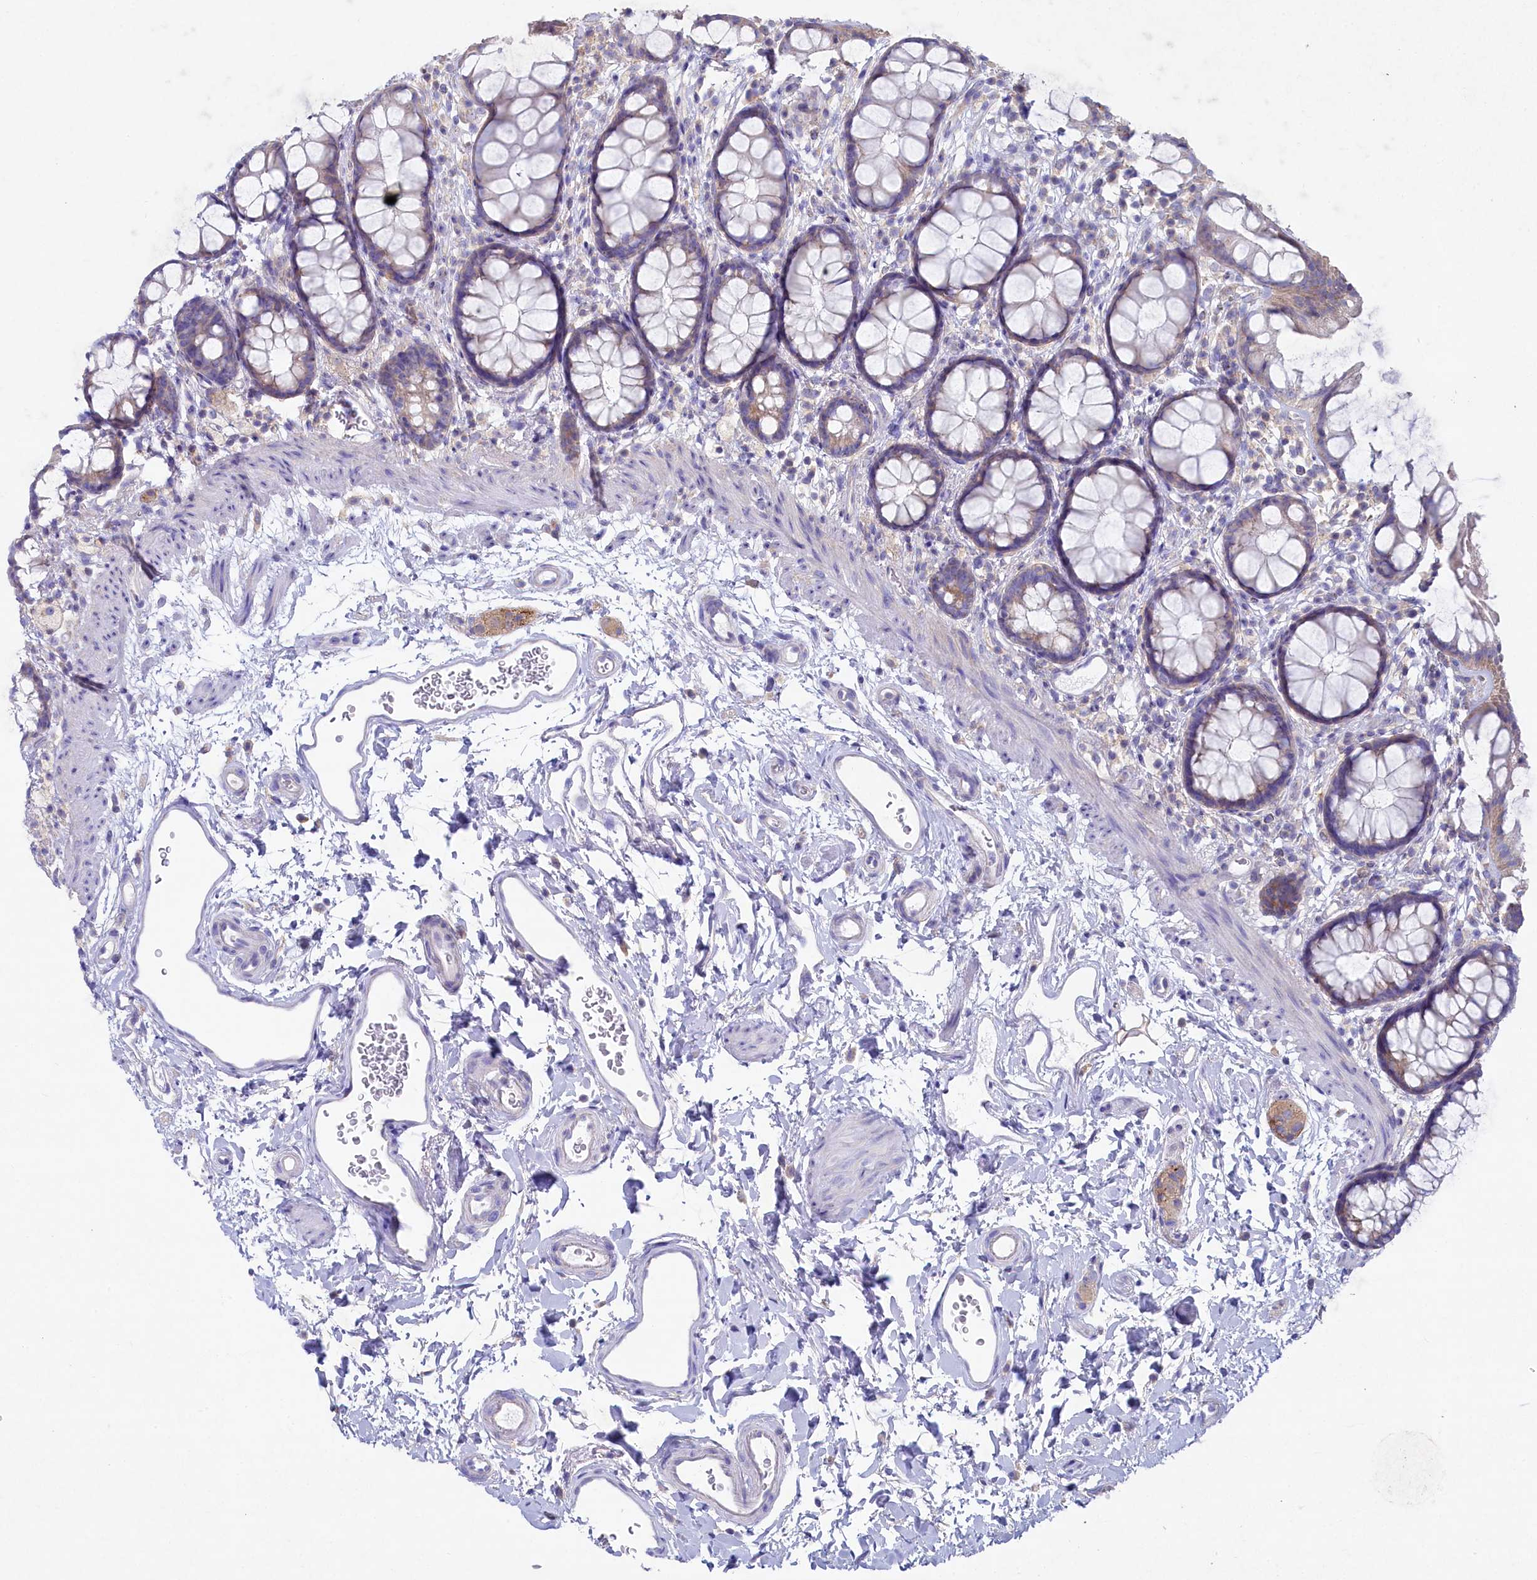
{"staining": {"intensity": "weak", "quantity": "25%-75%", "location": "cytoplasmic/membranous"}, "tissue": "rectum", "cell_type": "Glandular cells", "image_type": "normal", "snomed": [{"axis": "morphology", "description": "Normal tissue, NOS"}, {"axis": "topography", "description": "Rectum"}], "caption": "Weak cytoplasmic/membranous expression for a protein is appreciated in approximately 25%-75% of glandular cells of normal rectum using immunohistochemistry (IHC).", "gene": "VPS26B", "patient": {"sex": "female", "age": 65}}